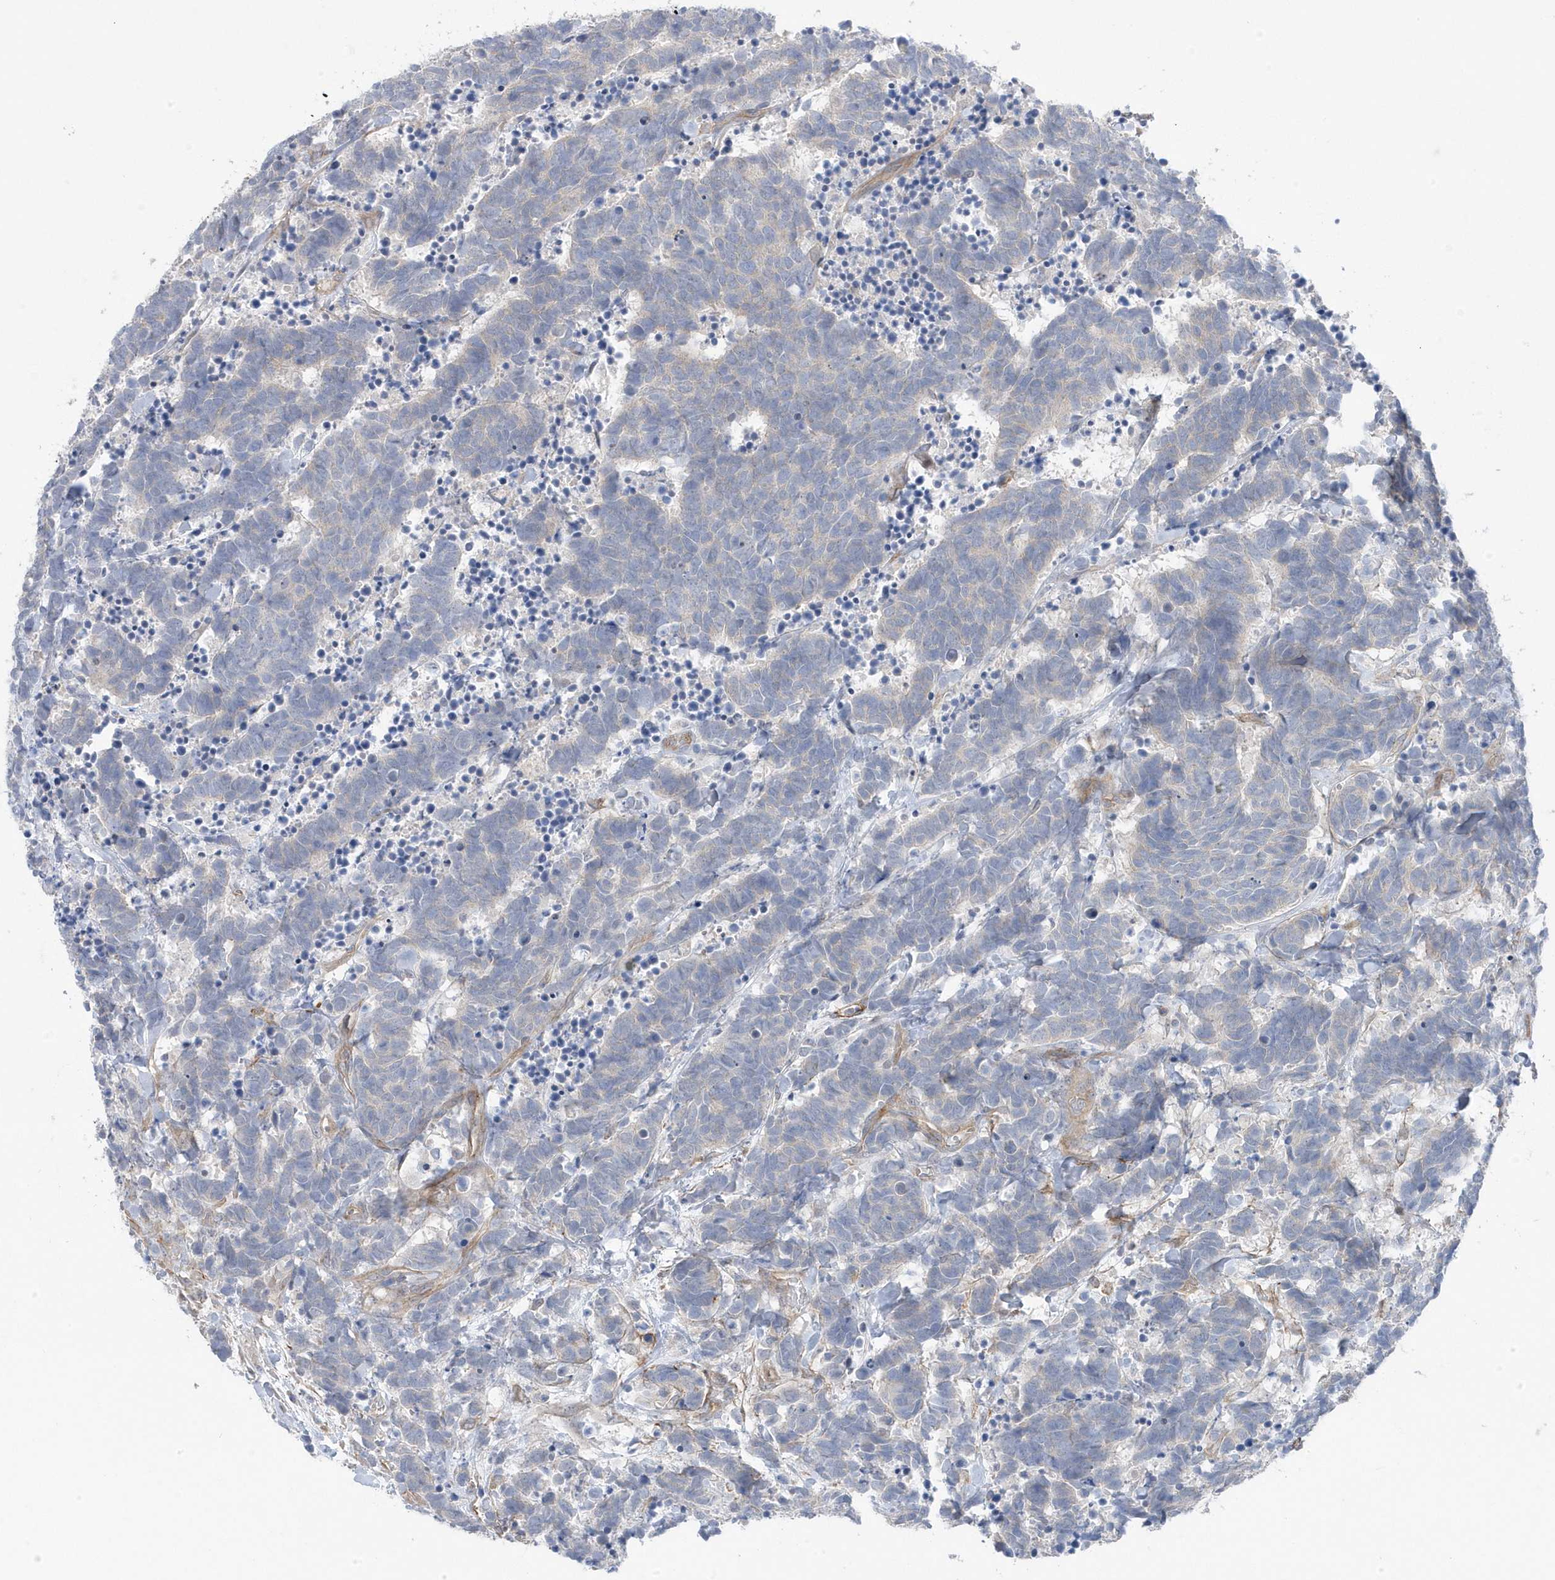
{"staining": {"intensity": "negative", "quantity": "none", "location": "none"}, "tissue": "carcinoid", "cell_type": "Tumor cells", "image_type": "cancer", "snomed": [{"axis": "morphology", "description": "Carcinoma, NOS"}, {"axis": "morphology", "description": "Carcinoid, malignant, NOS"}, {"axis": "topography", "description": "Urinary bladder"}], "caption": "DAB immunohistochemical staining of carcinoma shows no significant expression in tumor cells.", "gene": "ANAPC1", "patient": {"sex": "male", "age": 57}}